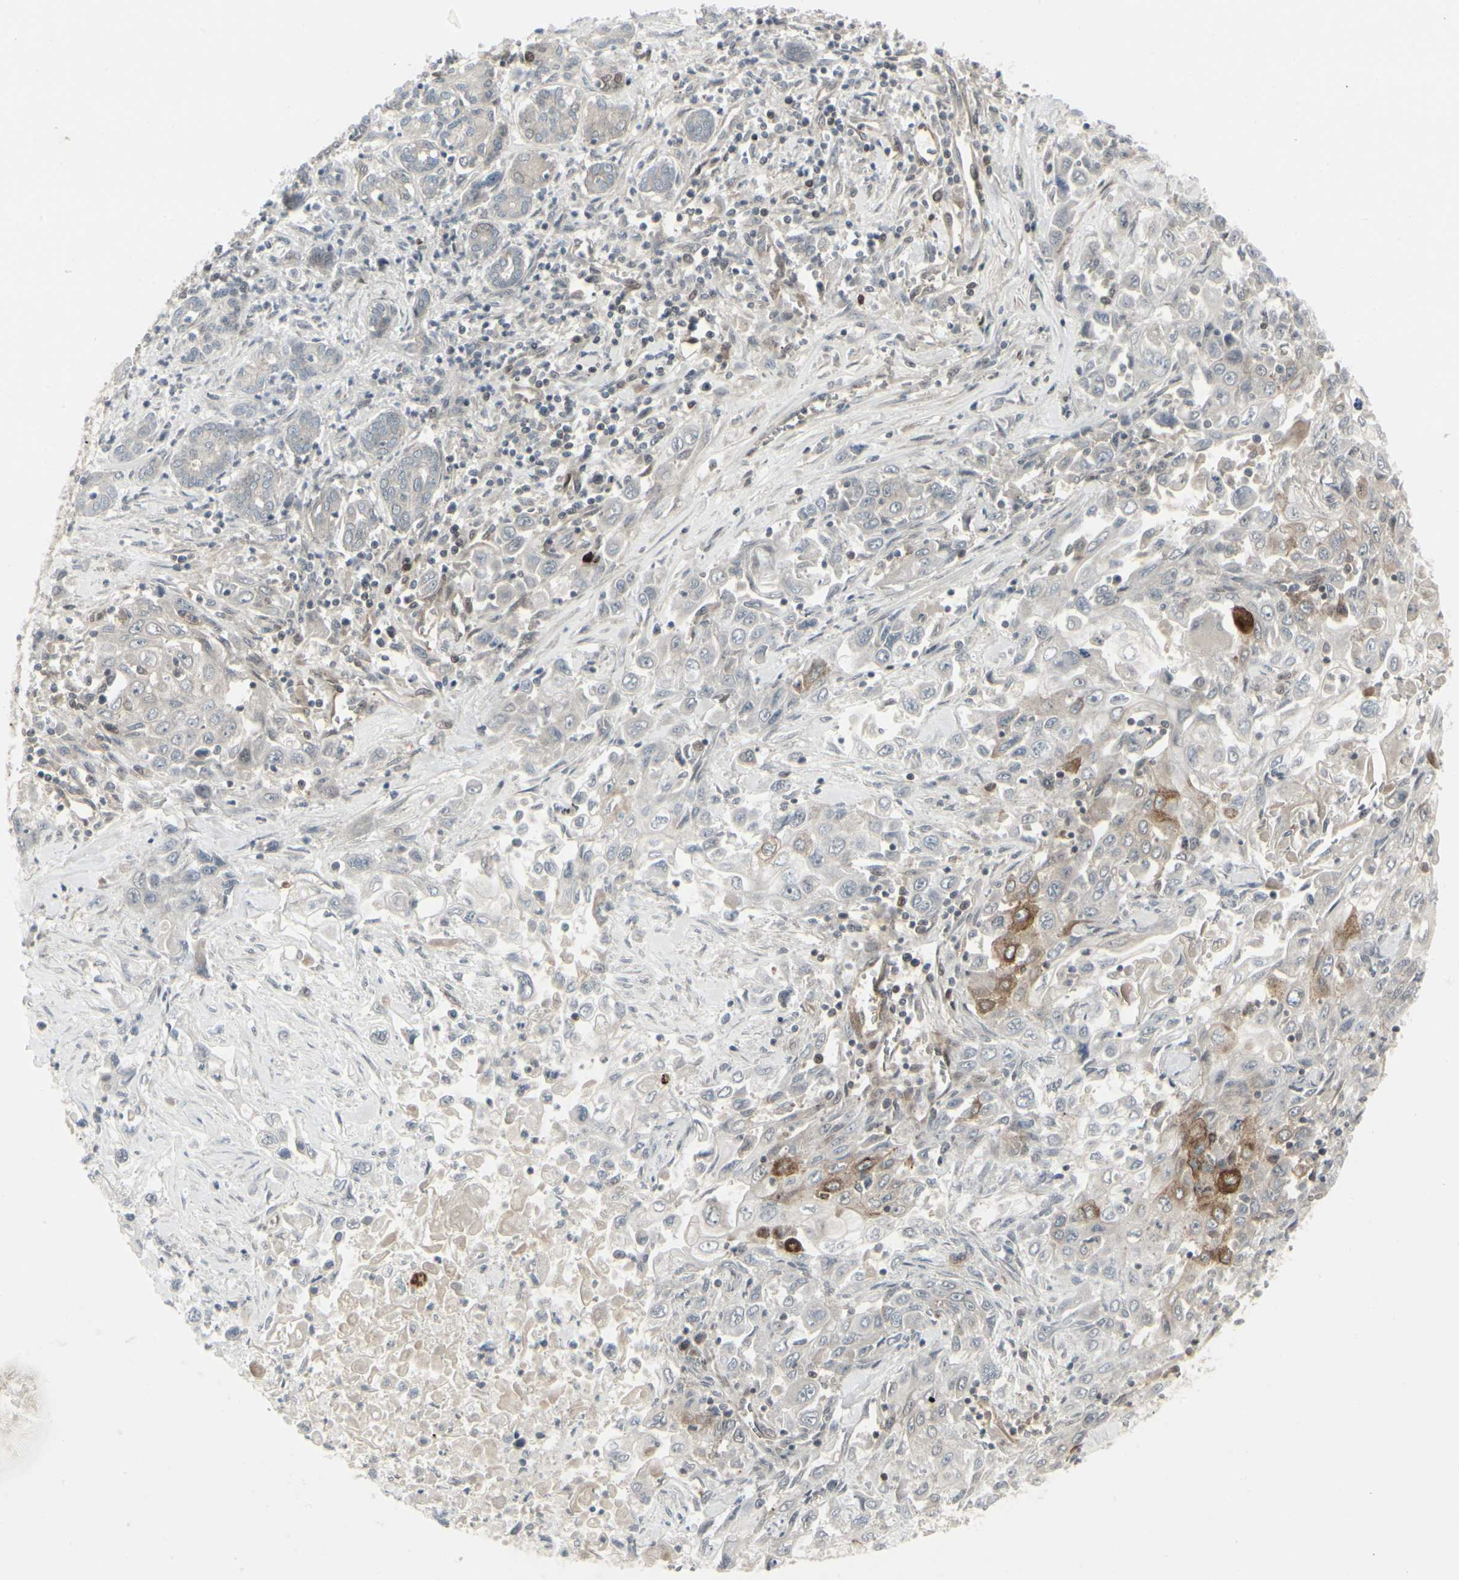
{"staining": {"intensity": "moderate", "quantity": "25%-75%", "location": "cytoplasmic/membranous"}, "tissue": "pancreatic cancer", "cell_type": "Tumor cells", "image_type": "cancer", "snomed": [{"axis": "morphology", "description": "Adenocarcinoma, NOS"}, {"axis": "topography", "description": "Pancreas"}], "caption": "Immunohistochemistry (IHC) of human pancreatic cancer exhibits medium levels of moderate cytoplasmic/membranous positivity in approximately 25%-75% of tumor cells. (DAB IHC with brightfield microscopy, high magnification).", "gene": "IGFBP6", "patient": {"sex": "male", "age": 70}}